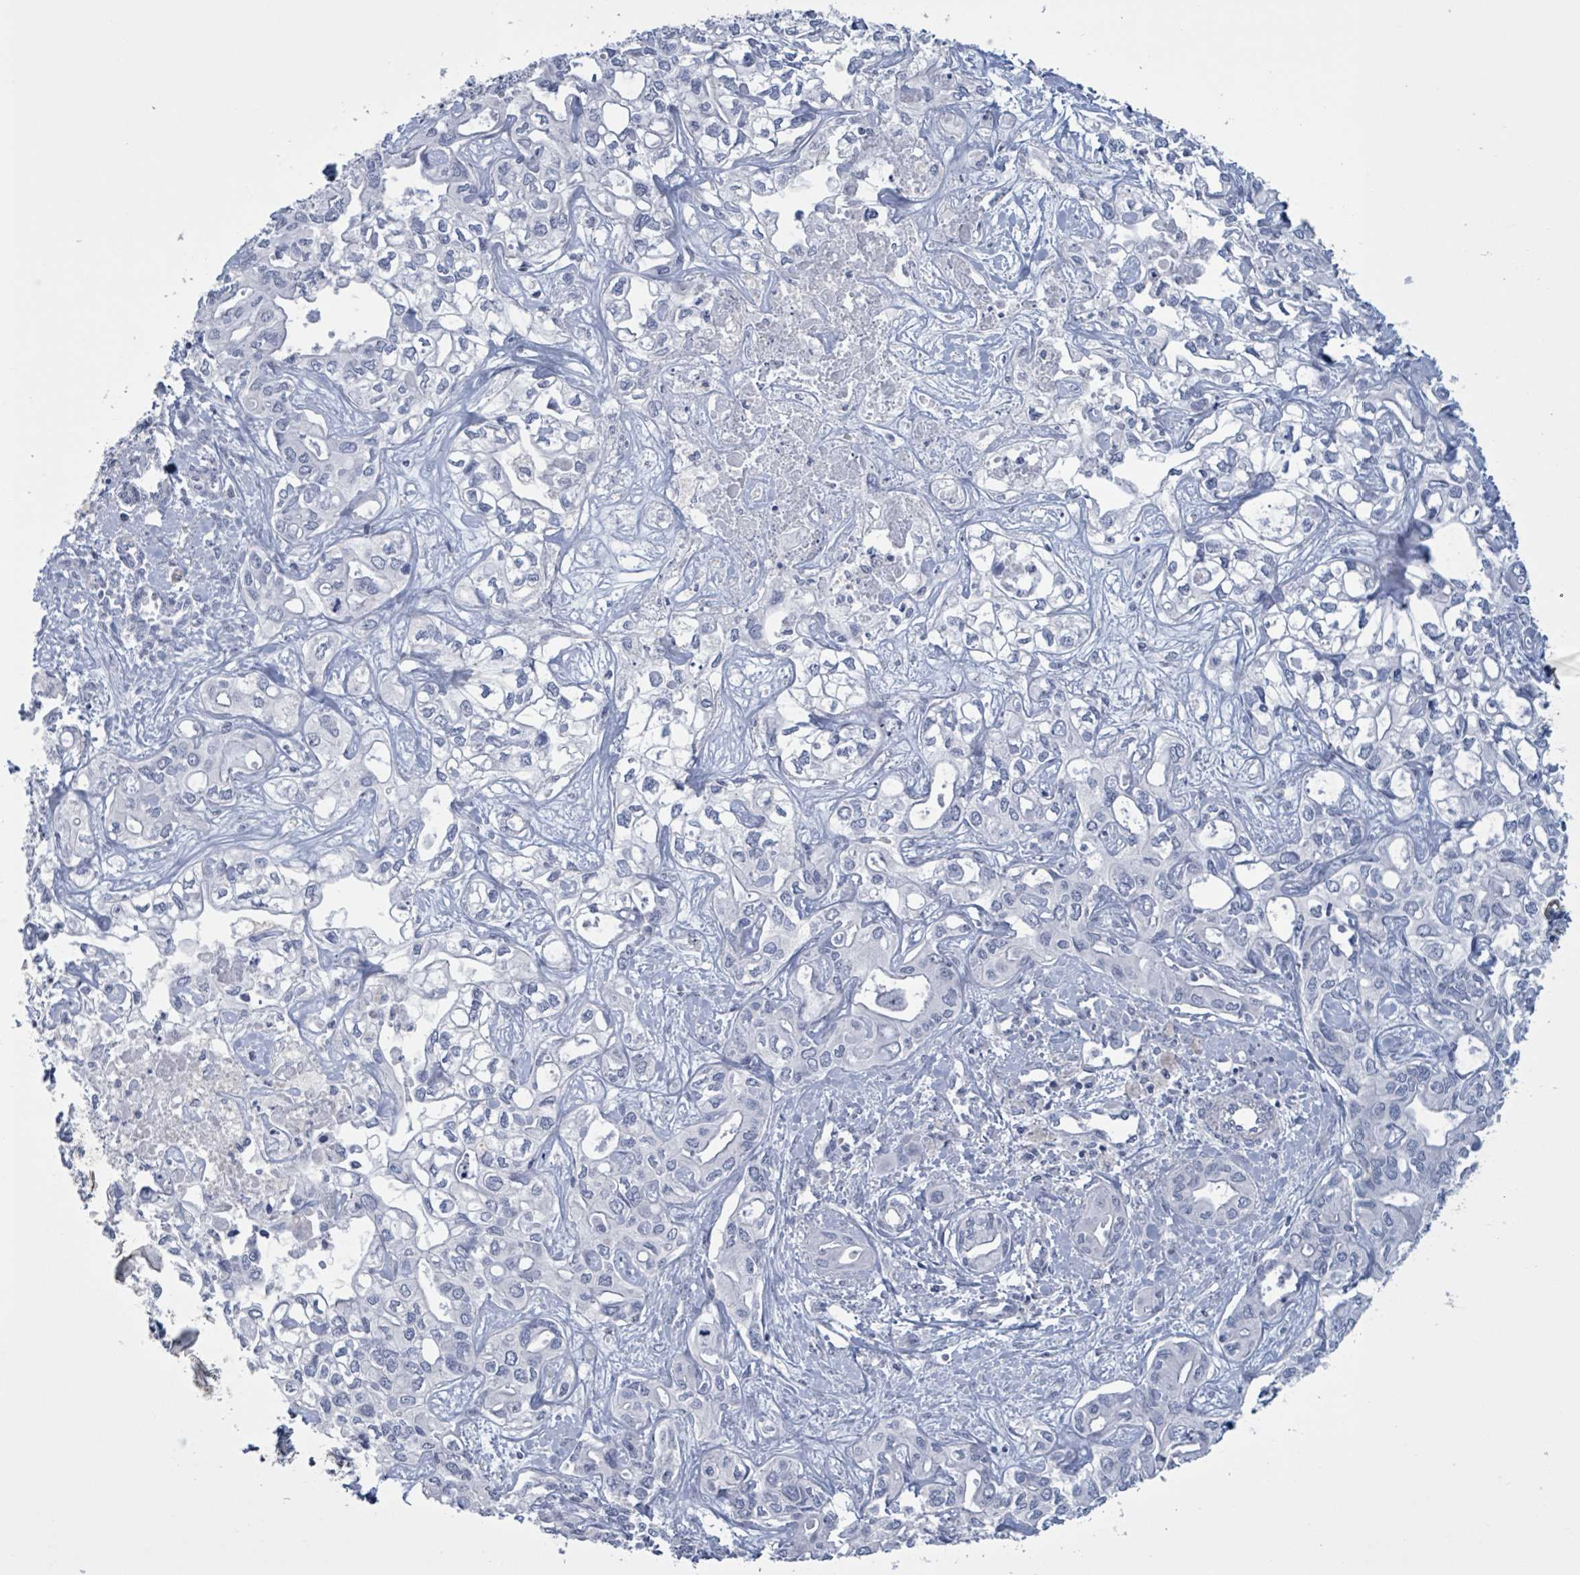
{"staining": {"intensity": "negative", "quantity": "none", "location": "none"}, "tissue": "liver cancer", "cell_type": "Tumor cells", "image_type": "cancer", "snomed": [{"axis": "morphology", "description": "Cholangiocarcinoma"}, {"axis": "topography", "description": "Liver"}], "caption": "Immunohistochemistry image of neoplastic tissue: human cholangiocarcinoma (liver) stained with DAB displays no significant protein positivity in tumor cells.", "gene": "CT45A5", "patient": {"sex": "female", "age": 64}}